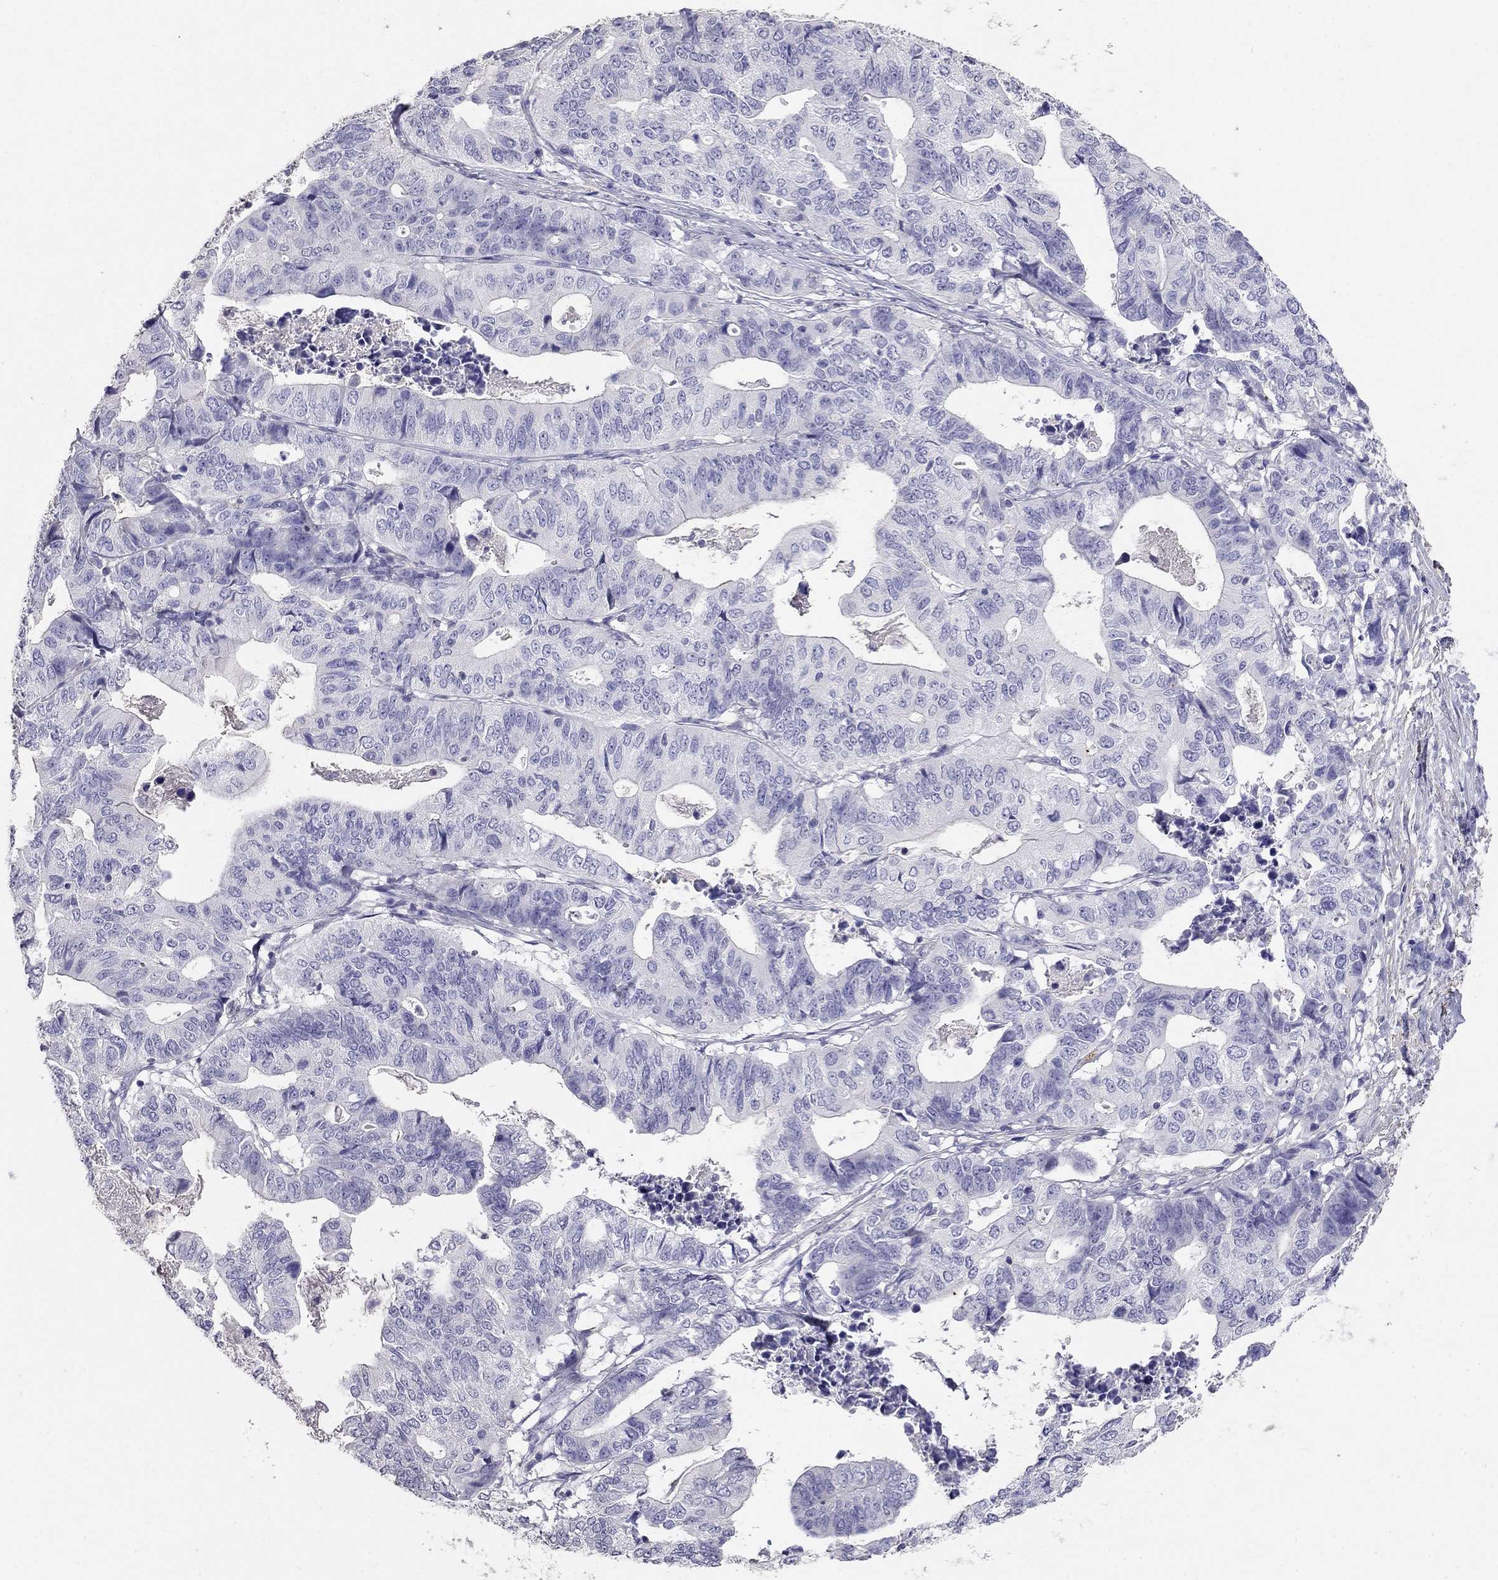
{"staining": {"intensity": "negative", "quantity": "none", "location": "none"}, "tissue": "stomach cancer", "cell_type": "Tumor cells", "image_type": "cancer", "snomed": [{"axis": "morphology", "description": "Adenocarcinoma, NOS"}, {"axis": "topography", "description": "Stomach, upper"}], "caption": "This photomicrograph is of adenocarcinoma (stomach) stained with immunohistochemistry to label a protein in brown with the nuclei are counter-stained blue. There is no expression in tumor cells.", "gene": "LY6H", "patient": {"sex": "female", "age": 67}}